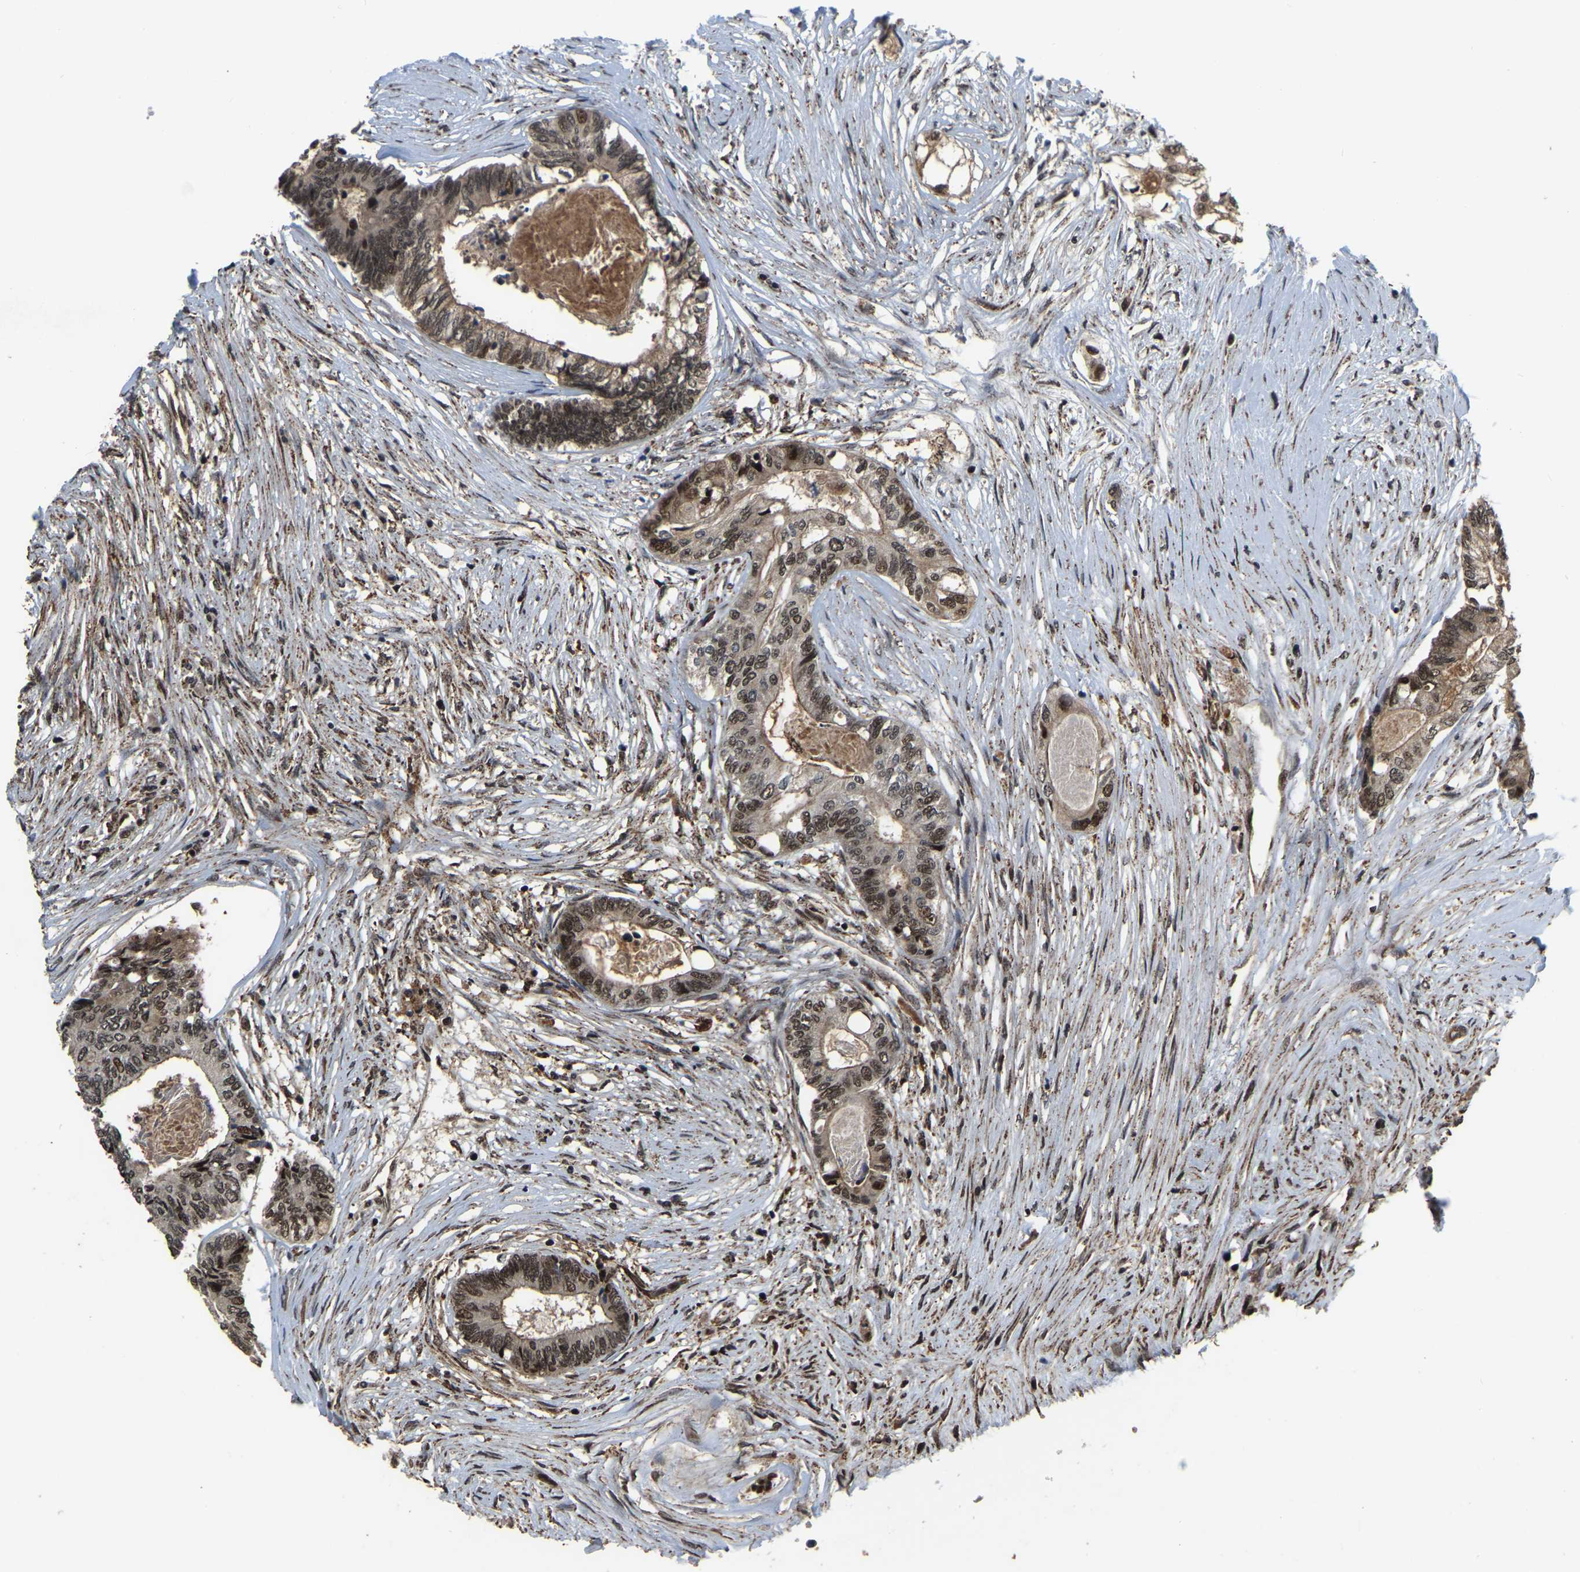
{"staining": {"intensity": "moderate", "quantity": ">75%", "location": "nuclear"}, "tissue": "colorectal cancer", "cell_type": "Tumor cells", "image_type": "cancer", "snomed": [{"axis": "morphology", "description": "Adenocarcinoma, NOS"}, {"axis": "topography", "description": "Rectum"}], "caption": "IHC (DAB) staining of human colorectal adenocarcinoma reveals moderate nuclear protein staining in approximately >75% of tumor cells.", "gene": "CIAO1", "patient": {"sex": "male", "age": 63}}